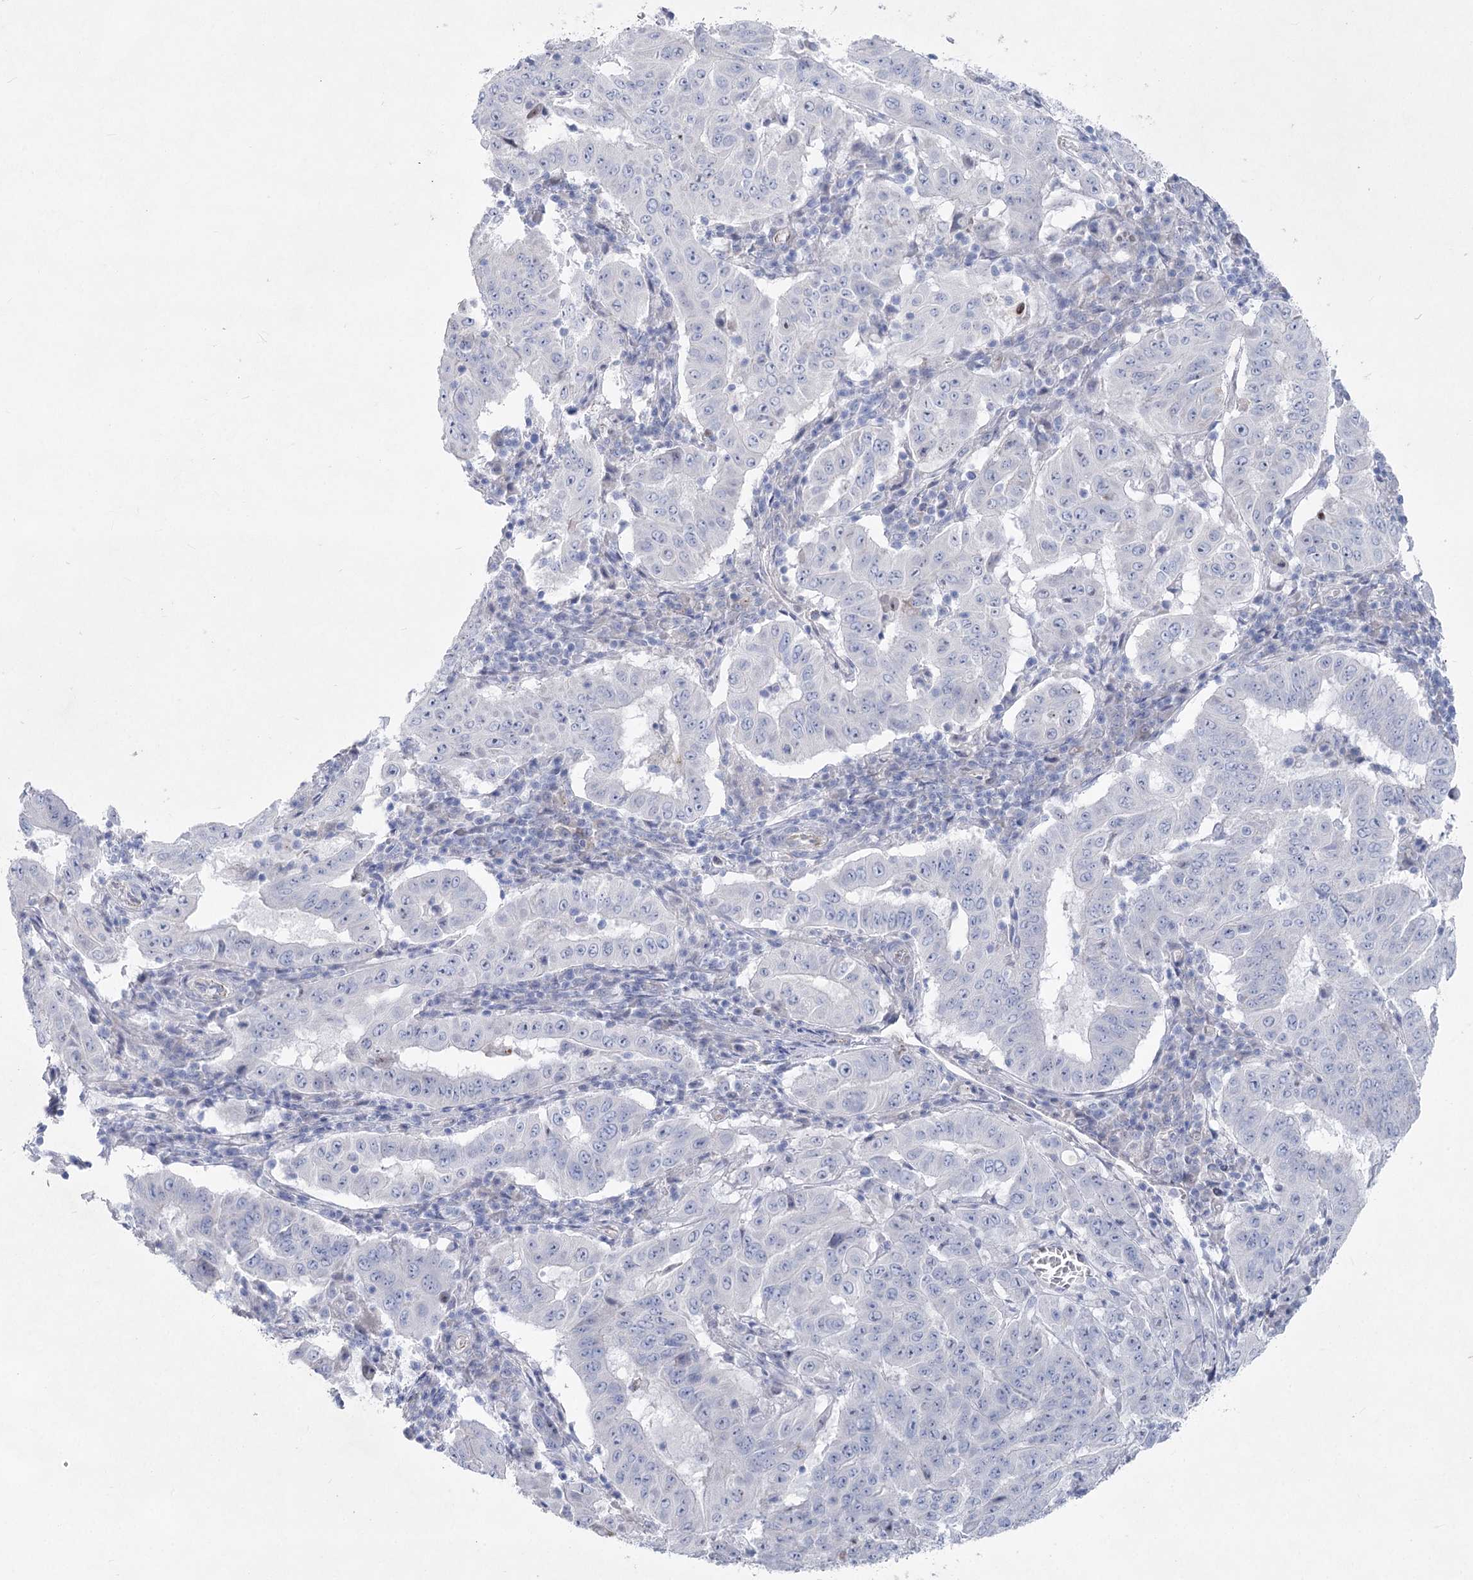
{"staining": {"intensity": "negative", "quantity": "none", "location": "none"}, "tissue": "pancreatic cancer", "cell_type": "Tumor cells", "image_type": "cancer", "snomed": [{"axis": "morphology", "description": "Adenocarcinoma, NOS"}, {"axis": "topography", "description": "Pancreas"}], "caption": "Micrograph shows no significant protein expression in tumor cells of pancreatic cancer (adenocarcinoma).", "gene": "WDR74", "patient": {"sex": "male", "age": 63}}